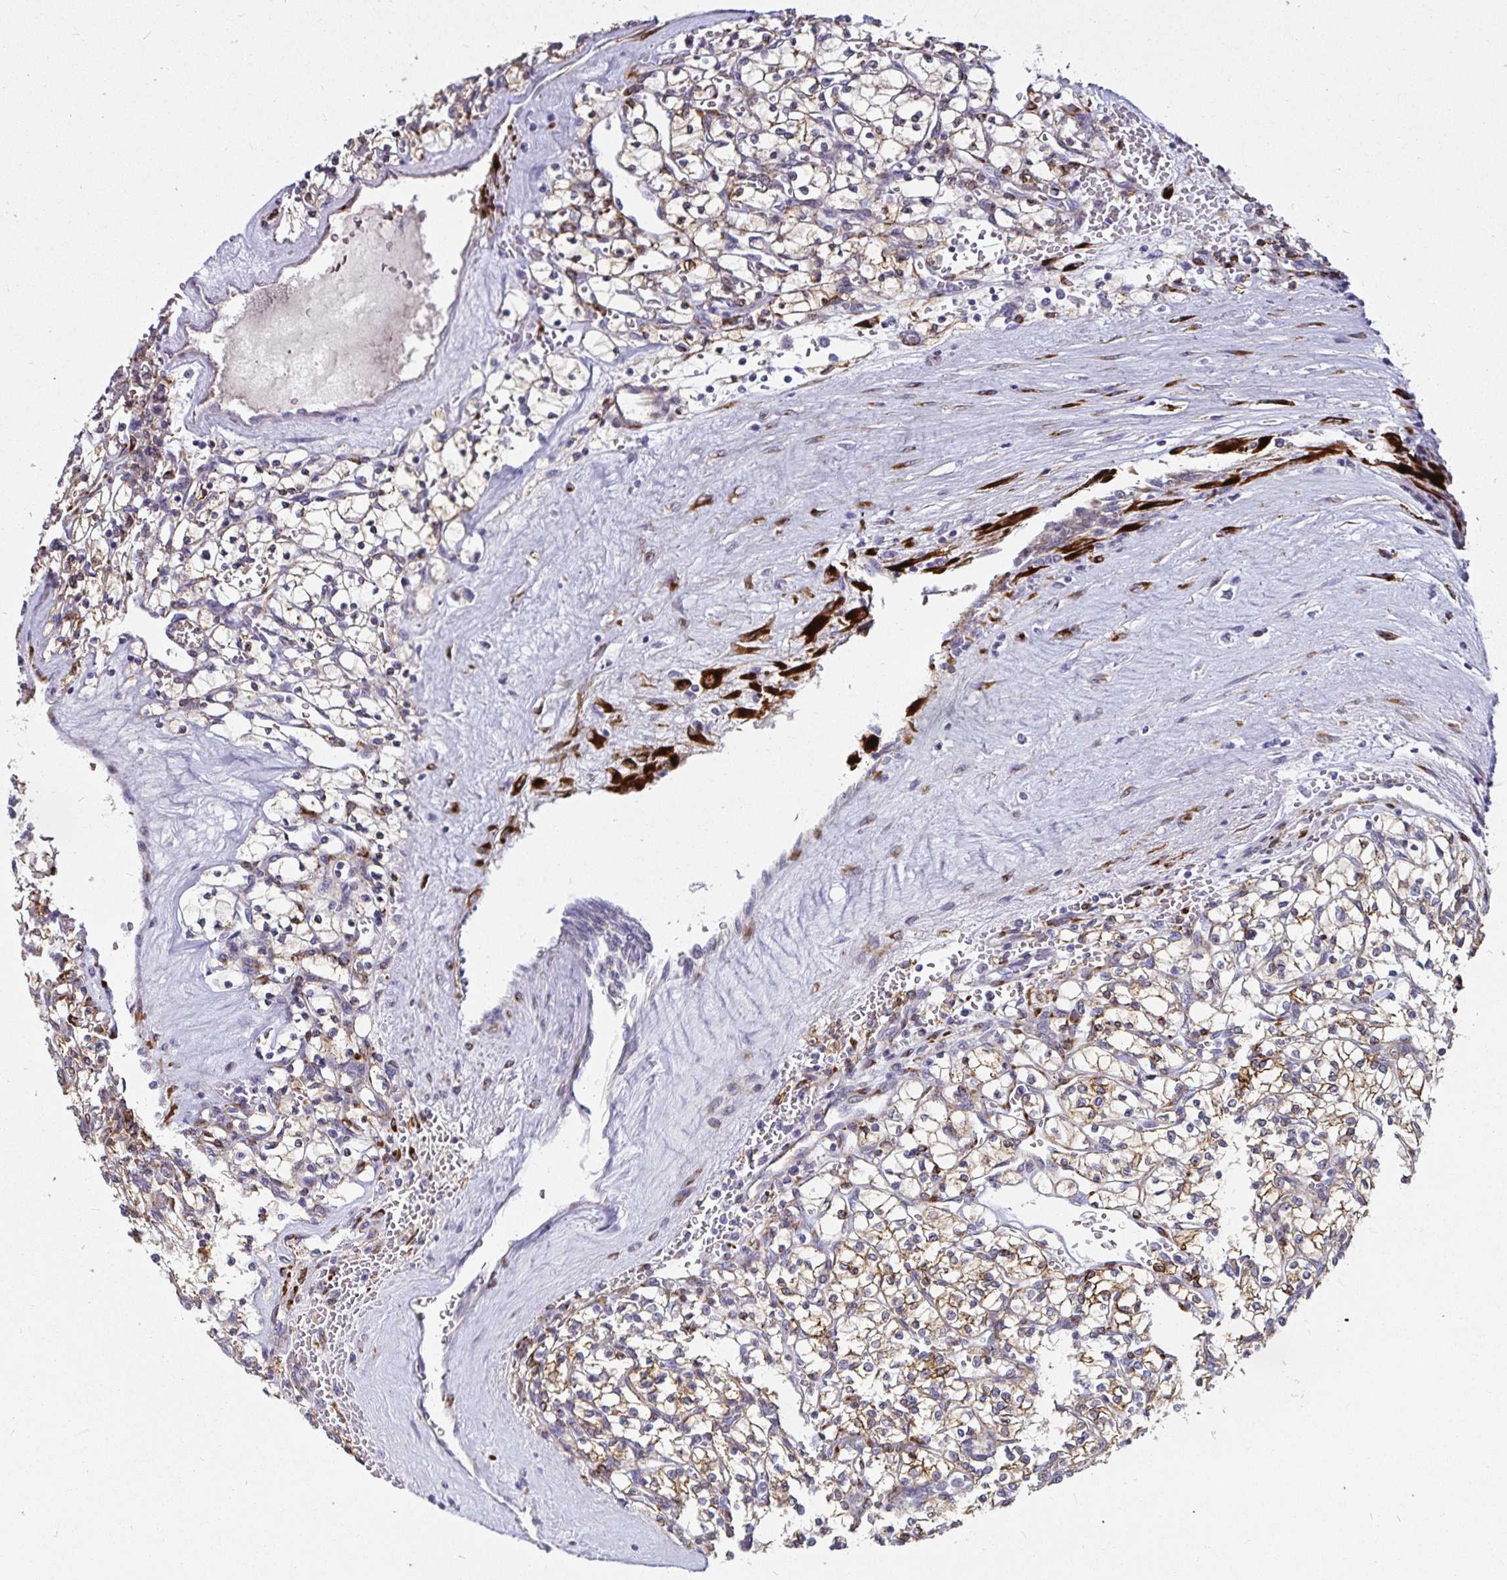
{"staining": {"intensity": "moderate", "quantity": "25%-75%", "location": "cytoplasmic/membranous"}, "tissue": "renal cancer", "cell_type": "Tumor cells", "image_type": "cancer", "snomed": [{"axis": "morphology", "description": "Adenocarcinoma, NOS"}, {"axis": "topography", "description": "Kidney"}], "caption": "Renal cancer was stained to show a protein in brown. There is medium levels of moderate cytoplasmic/membranous staining in about 25%-75% of tumor cells.", "gene": "P4HA2", "patient": {"sex": "female", "age": 64}}